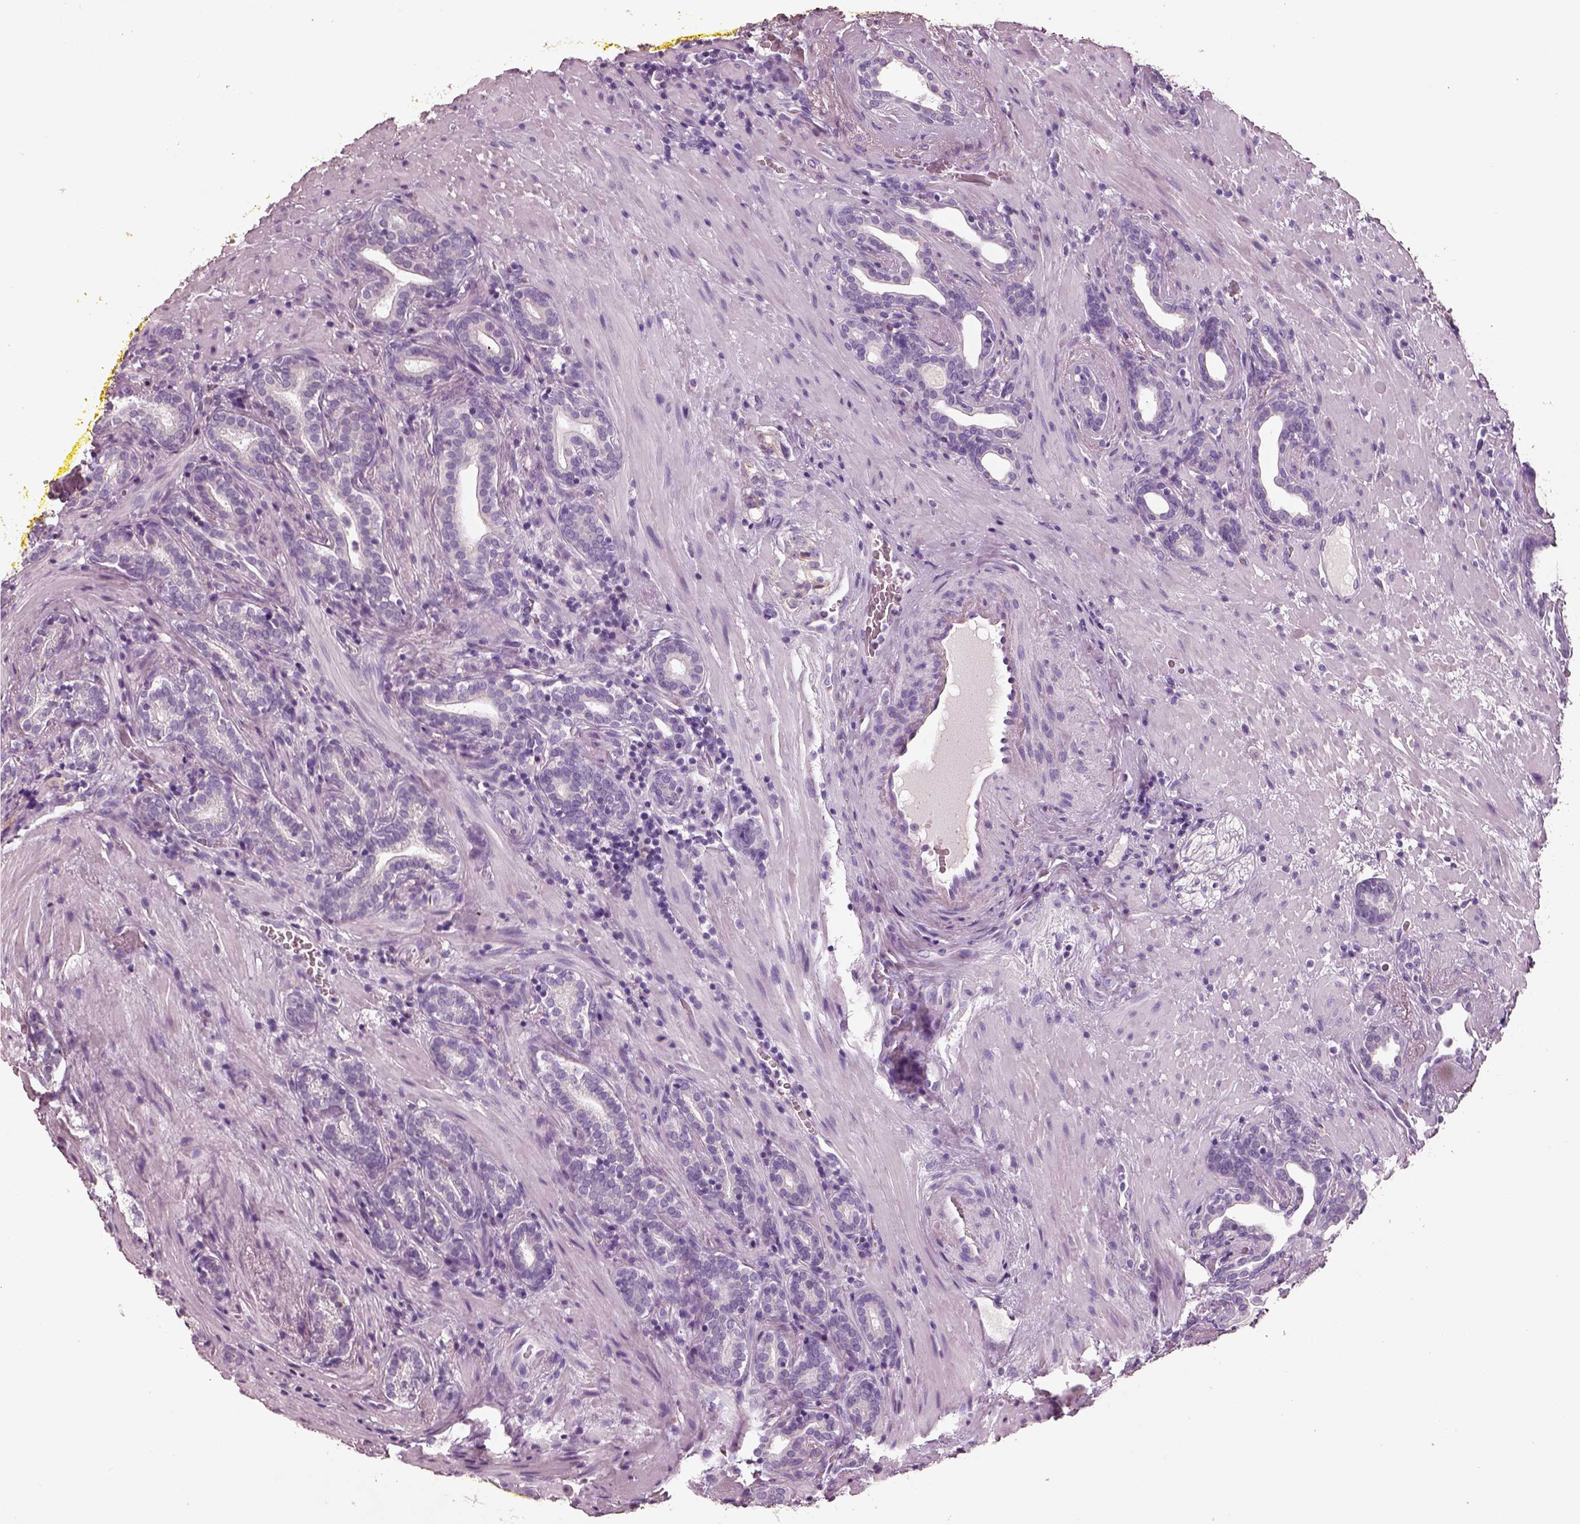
{"staining": {"intensity": "negative", "quantity": "none", "location": "none"}, "tissue": "prostate cancer", "cell_type": "Tumor cells", "image_type": "cancer", "snomed": [{"axis": "morphology", "description": "Adenocarcinoma, NOS"}, {"axis": "topography", "description": "Prostate"}], "caption": "This photomicrograph is of prostate cancer stained with immunohistochemistry (IHC) to label a protein in brown with the nuclei are counter-stained blue. There is no expression in tumor cells.", "gene": "PNOC", "patient": {"sex": "male", "age": 66}}